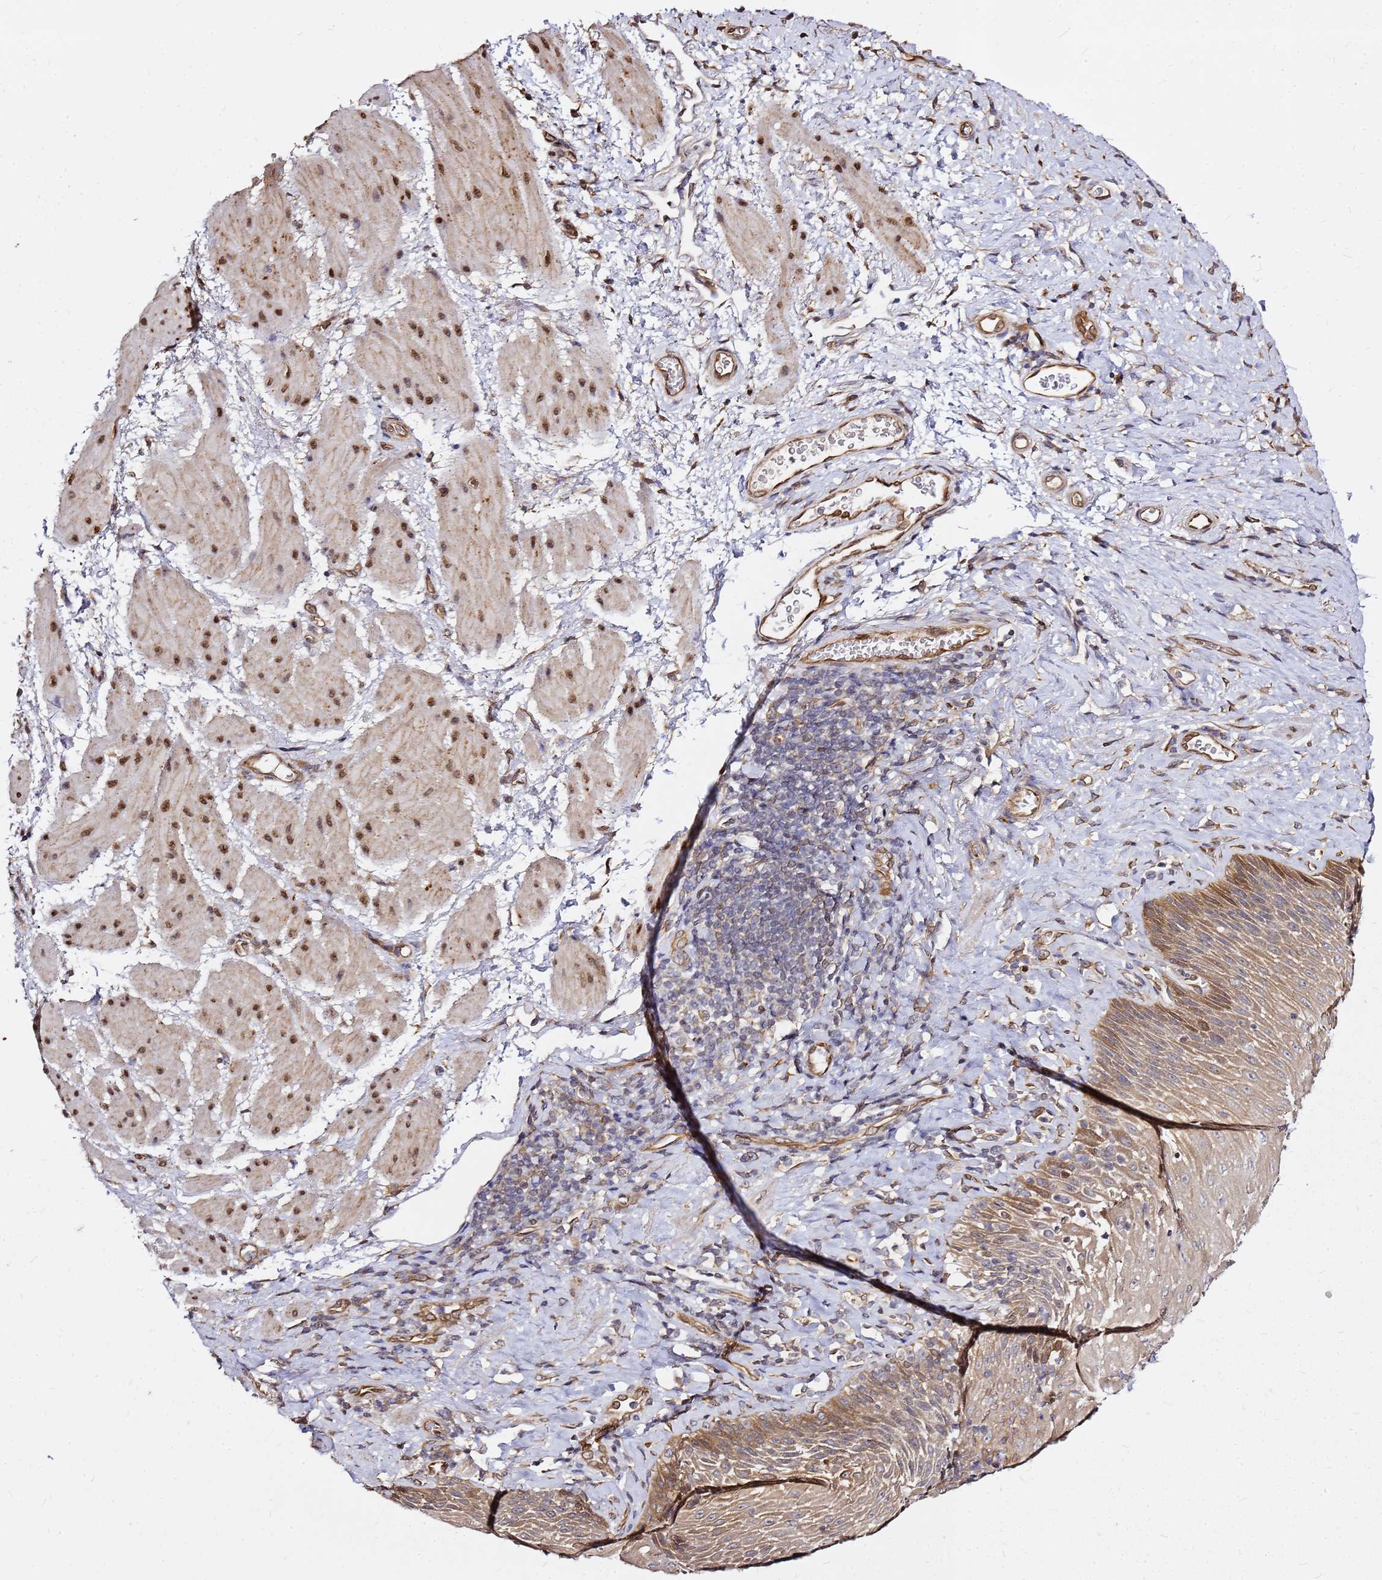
{"staining": {"intensity": "strong", "quantity": ">75%", "location": "cytoplasmic/membranous,nuclear"}, "tissue": "esophagus", "cell_type": "Squamous epithelial cells", "image_type": "normal", "snomed": [{"axis": "morphology", "description": "Normal tissue, NOS"}, {"axis": "topography", "description": "Esophagus"}], "caption": "Protein staining demonstrates strong cytoplasmic/membranous,nuclear expression in about >75% of squamous epithelial cells in benign esophagus. The protein of interest is stained brown, and the nuclei are stained in blue (DAB IHC with brightfield microscopy, high magnification).", "gene": "NUDT14", "patient": {"sex": "female", "age": 61}}